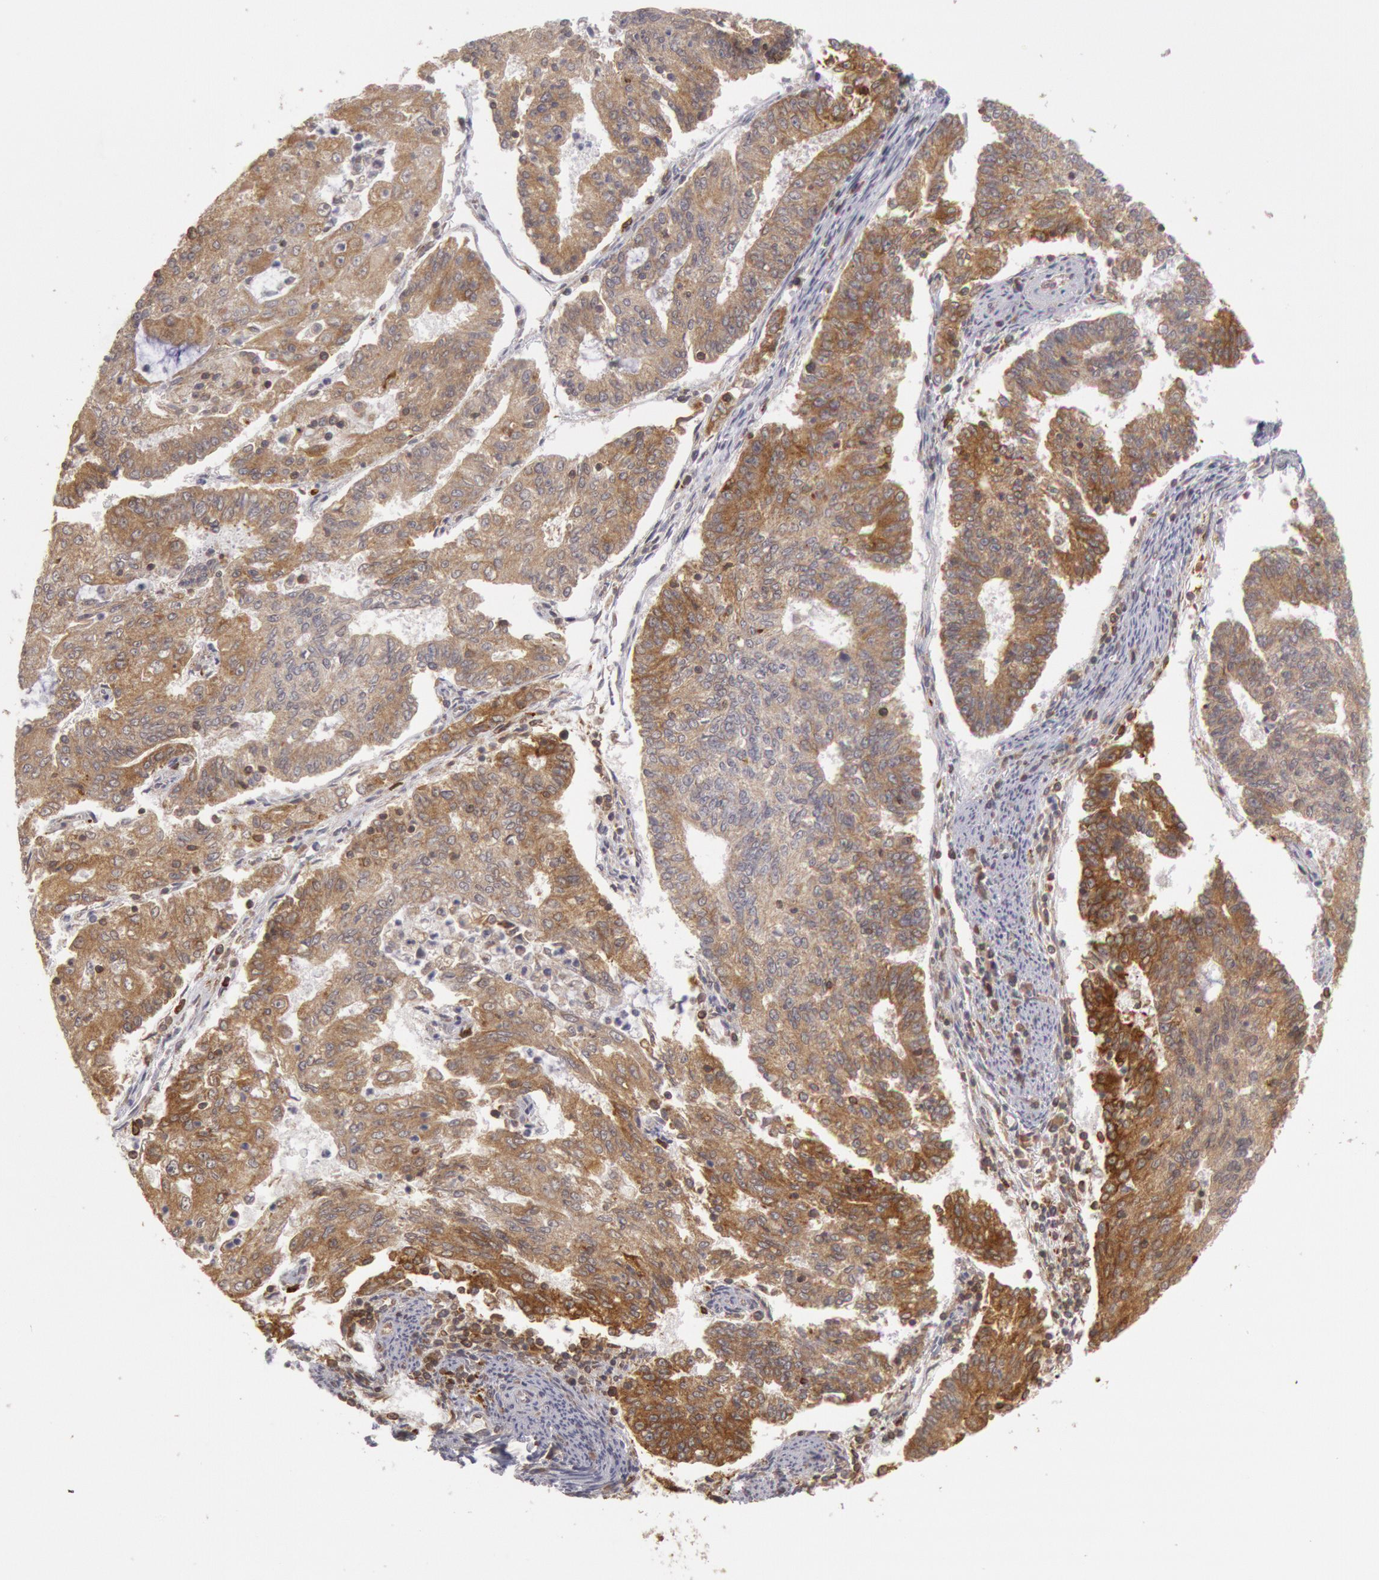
{"staining": {"intensity": "moderate", "quantity": ">75%", "location": "cytoplasmic/membranous"}, "tissue": "endometrial cancer", "cell_type": "Tumor cells", "image_type": "cancer", "snomed": [{"axis": "morphology", "description": "Adenocarcinoma, NOS"}, {"axis": "topography", "description": "Endometrium"}], "caption": "Tumor cells exhibit medium levels of moderate cytoplasmic/membranous staining in approximately >75% of cells in human adenocarcinoma (endometrial).", "gene": "TAP2", "patient": {"sex": "female", "age": 56}}